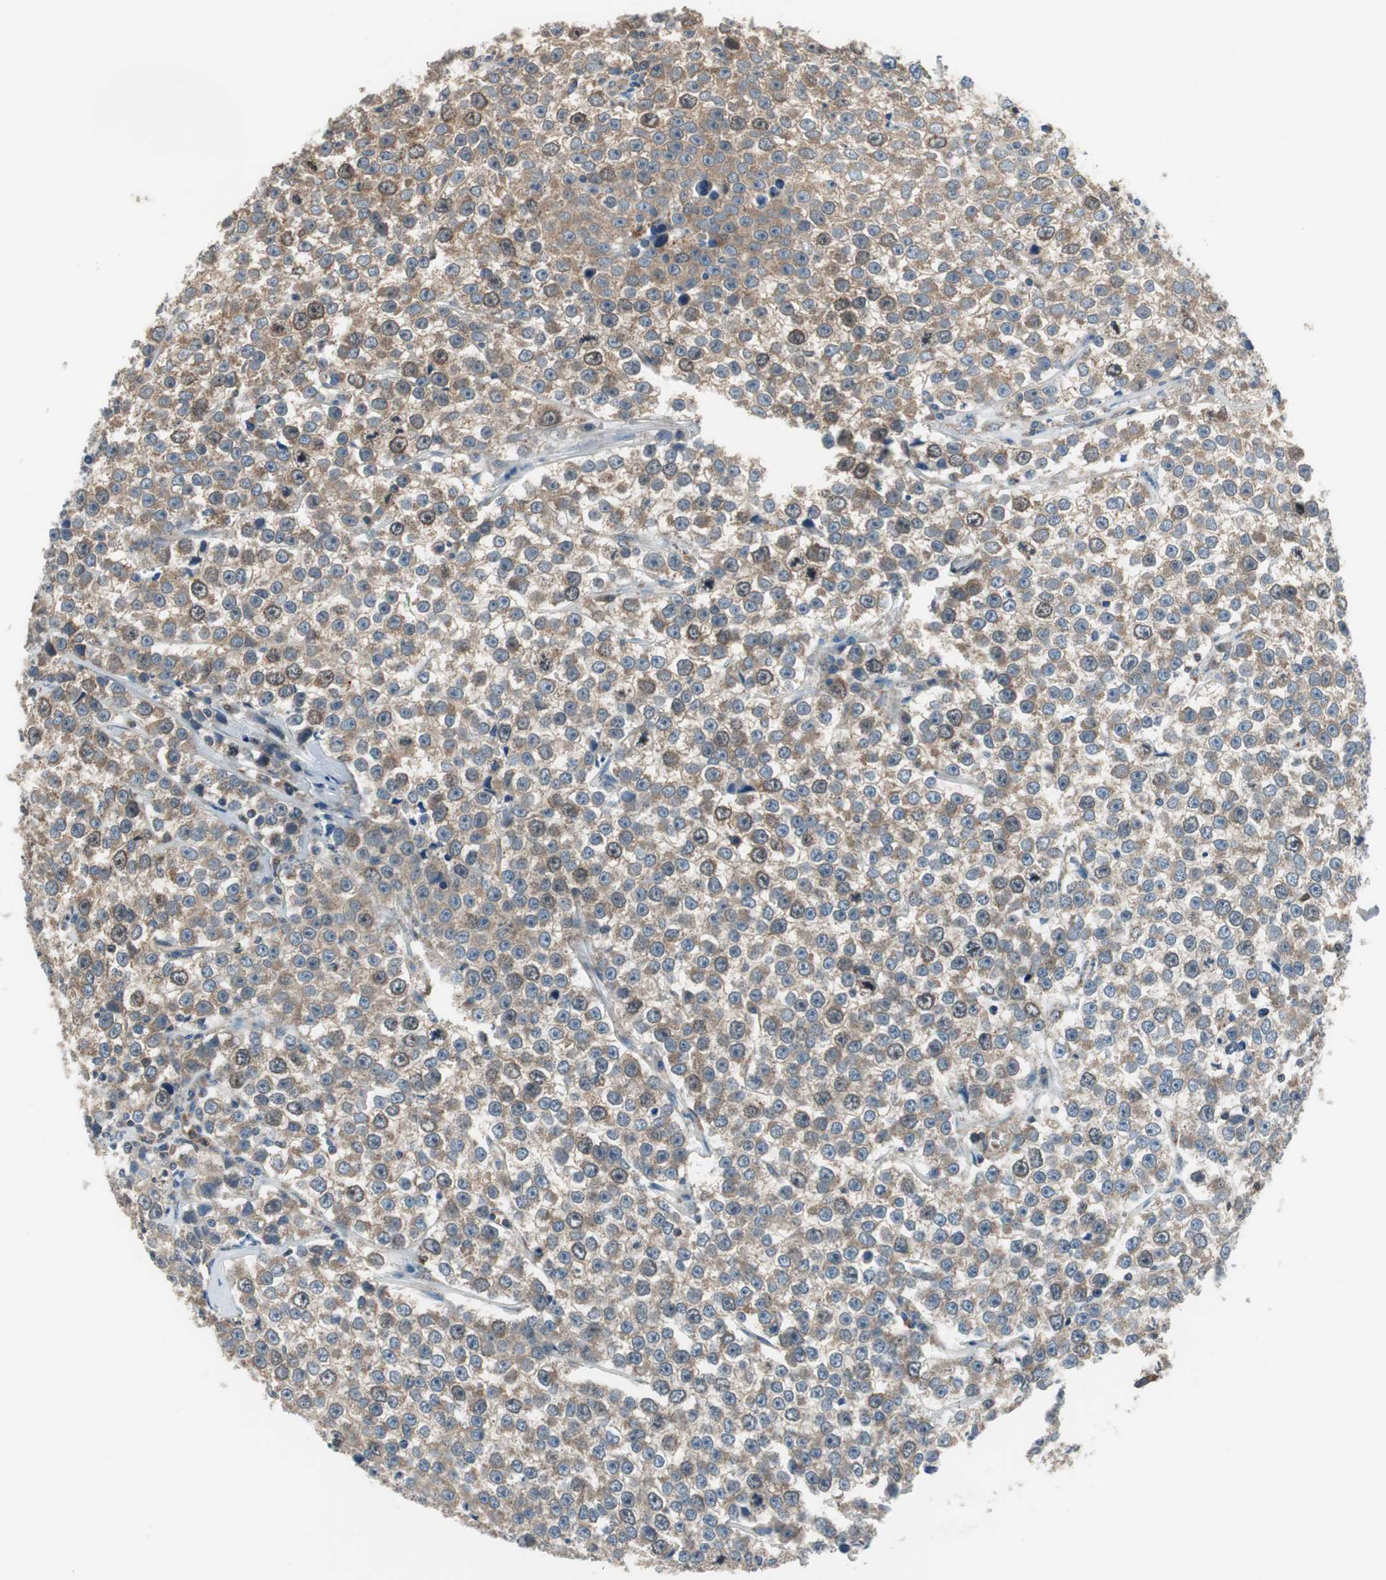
{"staining": {"intensity": "moderate", "quantity": ">75%", "location": "cytoplasmic/membranous,nuclear"}, "tissue": "testis cancer", "cell_type": "Tumor cells", "image_type": "cancer", "snomed": [{"axis": "morphology", "description": "Seminoma, NOS"}, {"axis": "morphology", "description": "Carcinoma, Embryonal, NOS"}, {"axis": "topography", "description": "Testis"}], "caption": "An image of seminoma (testis) stained for a protein reveals moderate cytoplasmic/membranous and nuclear brown staining in tumor cells. (IHC, brightfield microscopy, high magnification).", "gene": "PI4KB", "patient": {"sex": "male", "age": 52}}